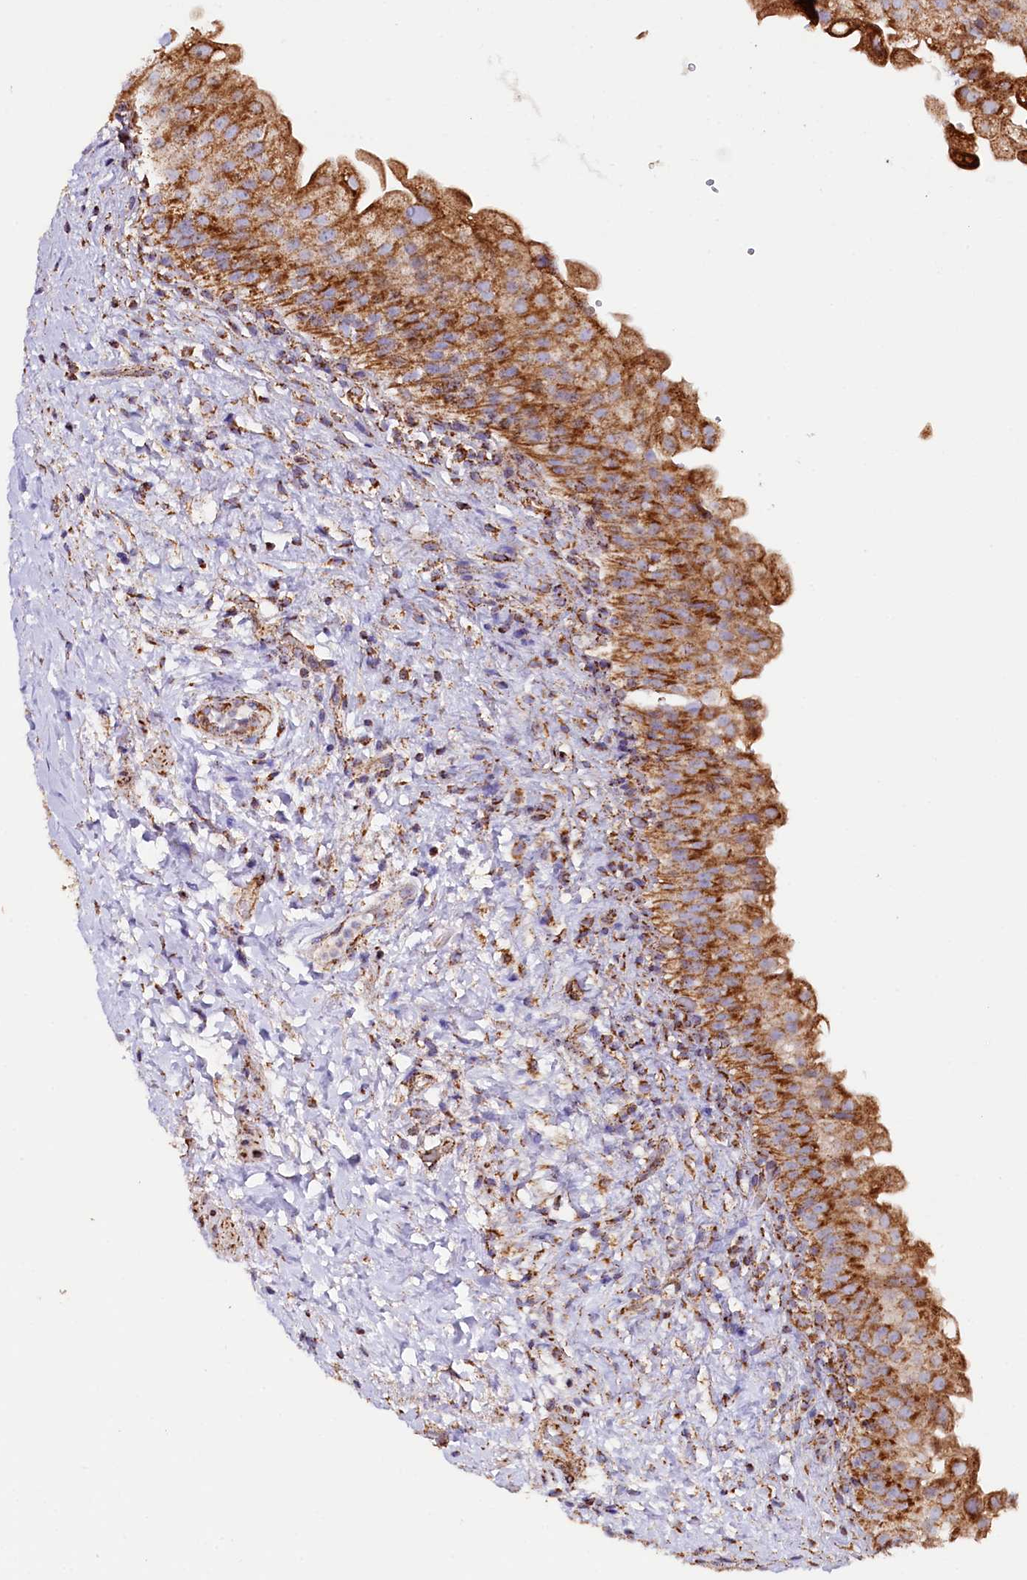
{"staining": {"intensity": "strong", "quantity": ">75%", "location": "cytoplasmic/membranous"}, "tissue": "urinary bladder", "cell_type": "Urothelial cells", "image_type": "normal", "snomed": [{"axis": "morphology", "description": "Normal tissue, NOS"}, {"axis": "topography", "description": "Urinary bladder"}], "caption": "Immunohistochemistry (DAB) staining of normal urinary bladder demonstrates strong cytoplasmic/membranous protein expression in about >75% of urothelial cells.", "gene": "APLP2", "patient": {"sex": "female", "age": 27}}